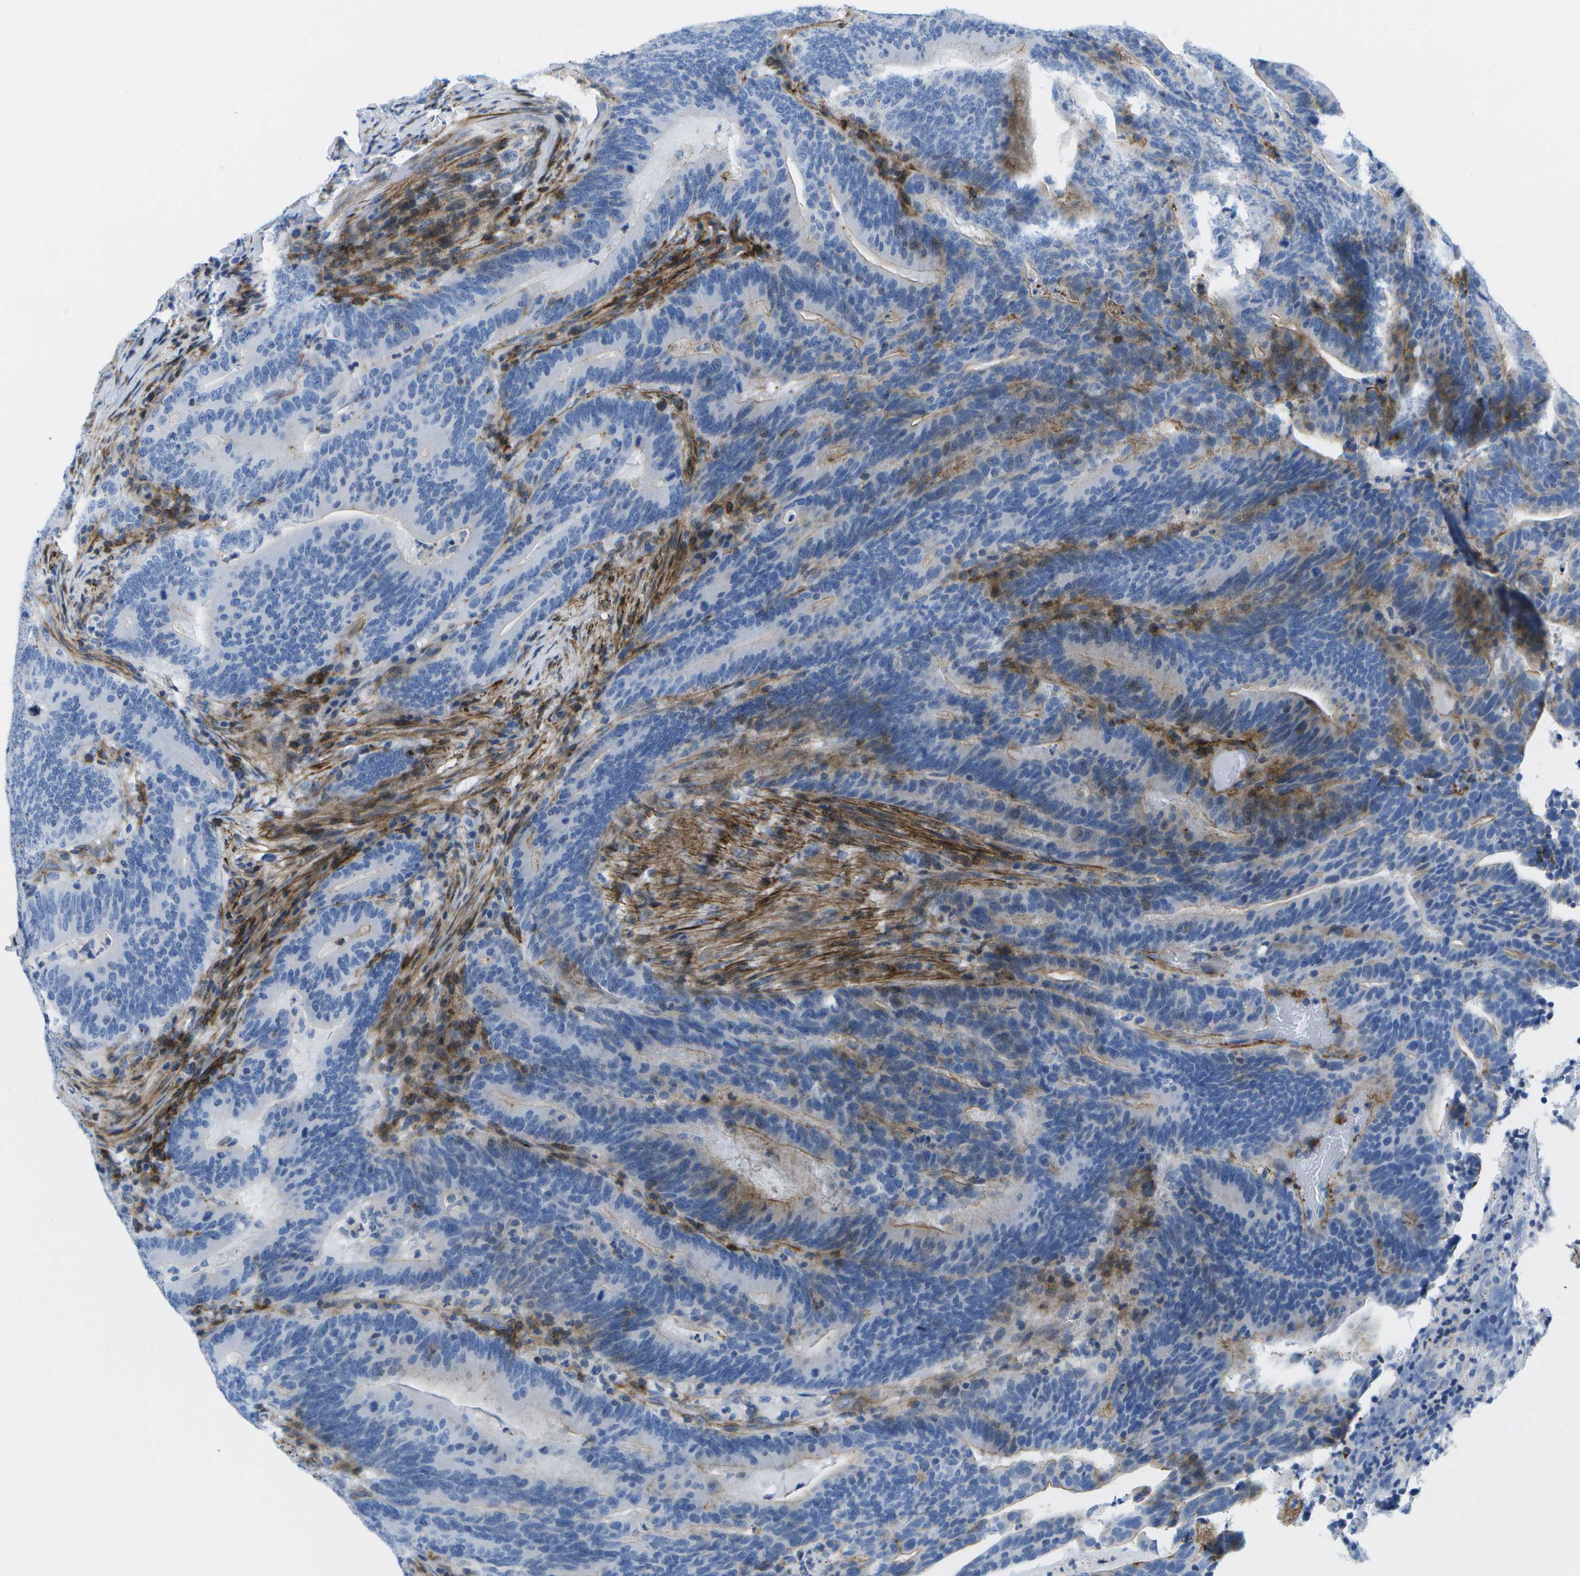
{"staining": {"intensity": "negative", "quantity": "none", "location": "none"}, "tissue": "colorectal cancer", "cell_type": "Tumor cells", "image_type": "cancer", "snomed": [{"axis": "morphology", "description": "Normal tissue, NOS"}, {"axis": "morphology", "description": "Adenocarcinoma, NOS"}, {"axis": "topography", "description": "Colon"}], "caption": "Human colorectal cancer (adenocarcinoma) stained for a protein using IHC reveals no positivity in tumor cells.", "gene": "ADGRG6", "patient": {"sex": "female", "age": 66}}